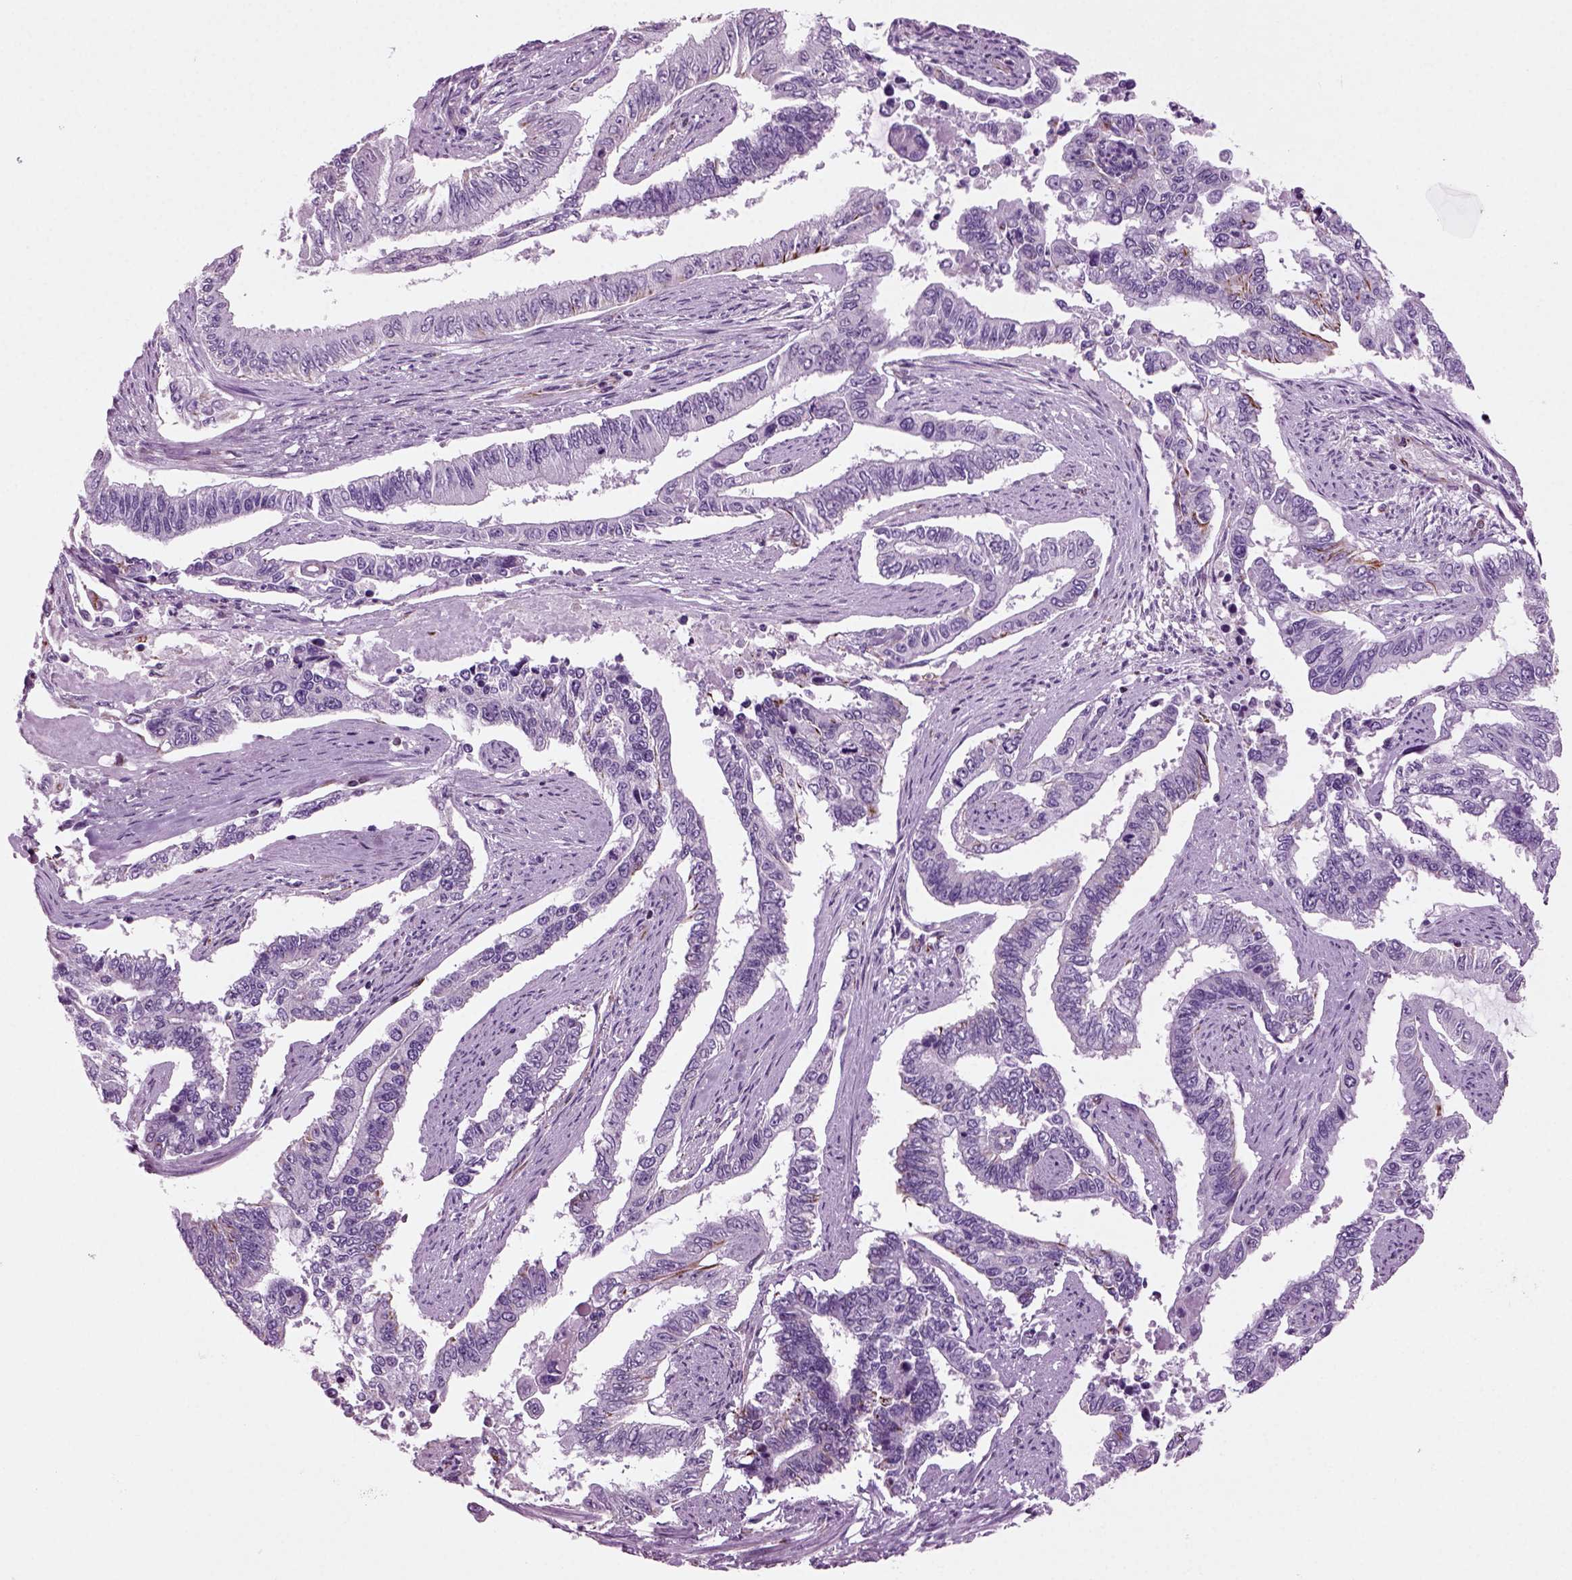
{"staining": {"intensity": "negative", "quantity": "none", "location": "none"}, "tissue": "endometrial cancer", "cell_type": "Tumor cells", "image_type": "cancer", "snomed": [{"axis": "morphology", "description": "Adenocarcinoma, NOS"}, {"axis": "topography", "description": "Uterus"}], "caption": "Immunohistochemistry (IHC) of human endometrial cancer reveals no staining in tumor cells. (IHC, brightfield microscopy, high magnification).", "gene": "ACER3", "patient": {"sex": "female", "age": 59}}